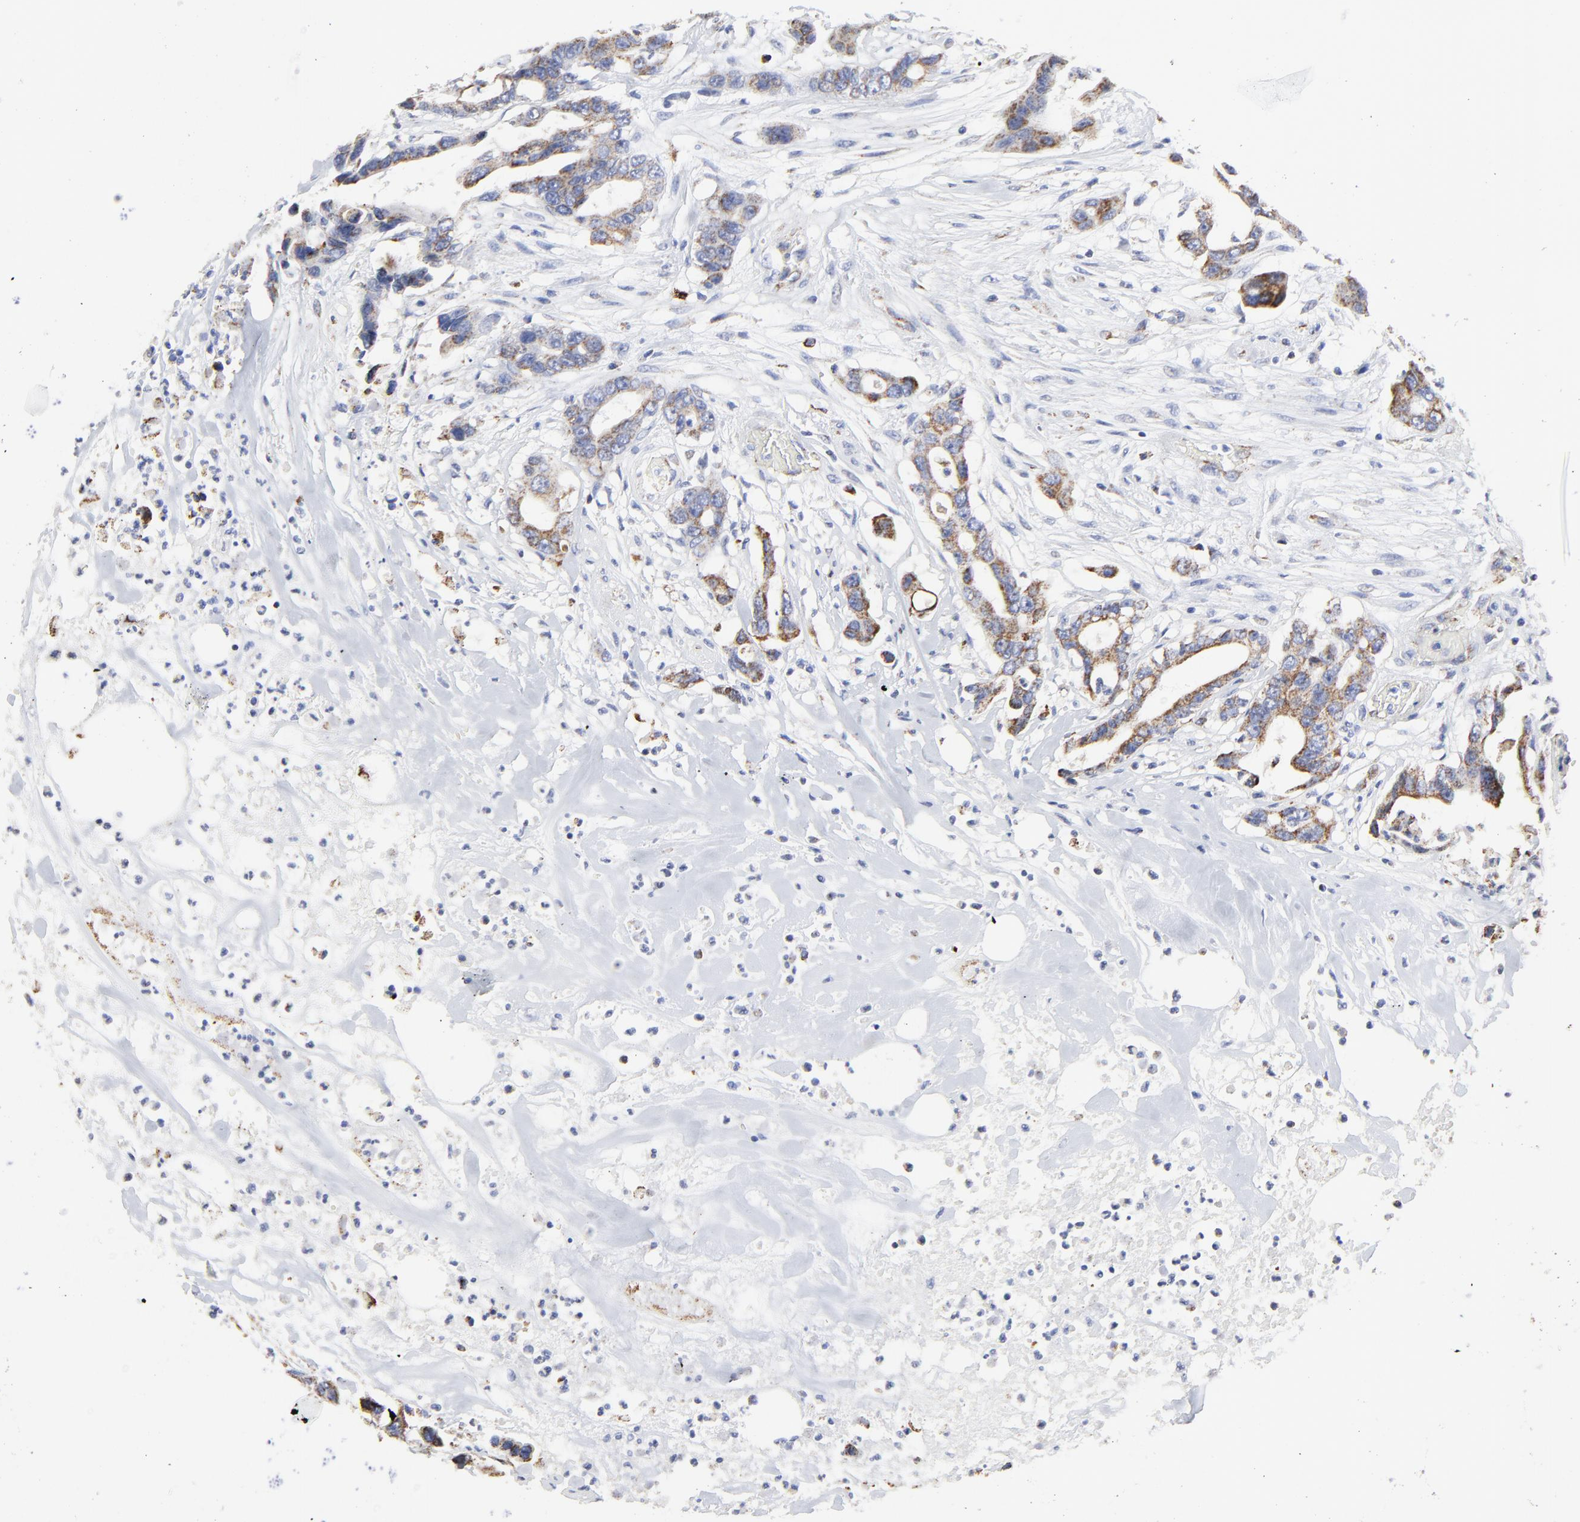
{"staining": {"intensity": "moderate", "quantity": ">75%", "location": "cytoplasmic/membranous"}, "tissue": "colorectal cancer", "cell_type": "Tumor cells", "image_type": "cancer", "snomed": [{"axis": "morphology", "description": "Adenocarcinoma, NOS"}, {"axis": "topography", "description": "Colon"}], "caption": "Adenocarcinoma (colorectal) was stained to show a protein in brown. There is medium levels of moderate cytoplasmic/membranous positivity in about >75% of tumor cells. The protein of interest is stained brown, and the nuclei are stained in blue (DAB (3,3'-diaminobenzidine) IHC with brightfield microscopy, high magnification).", "gene": "PINK1", "patient": {"sex": "female", "age": 70}}